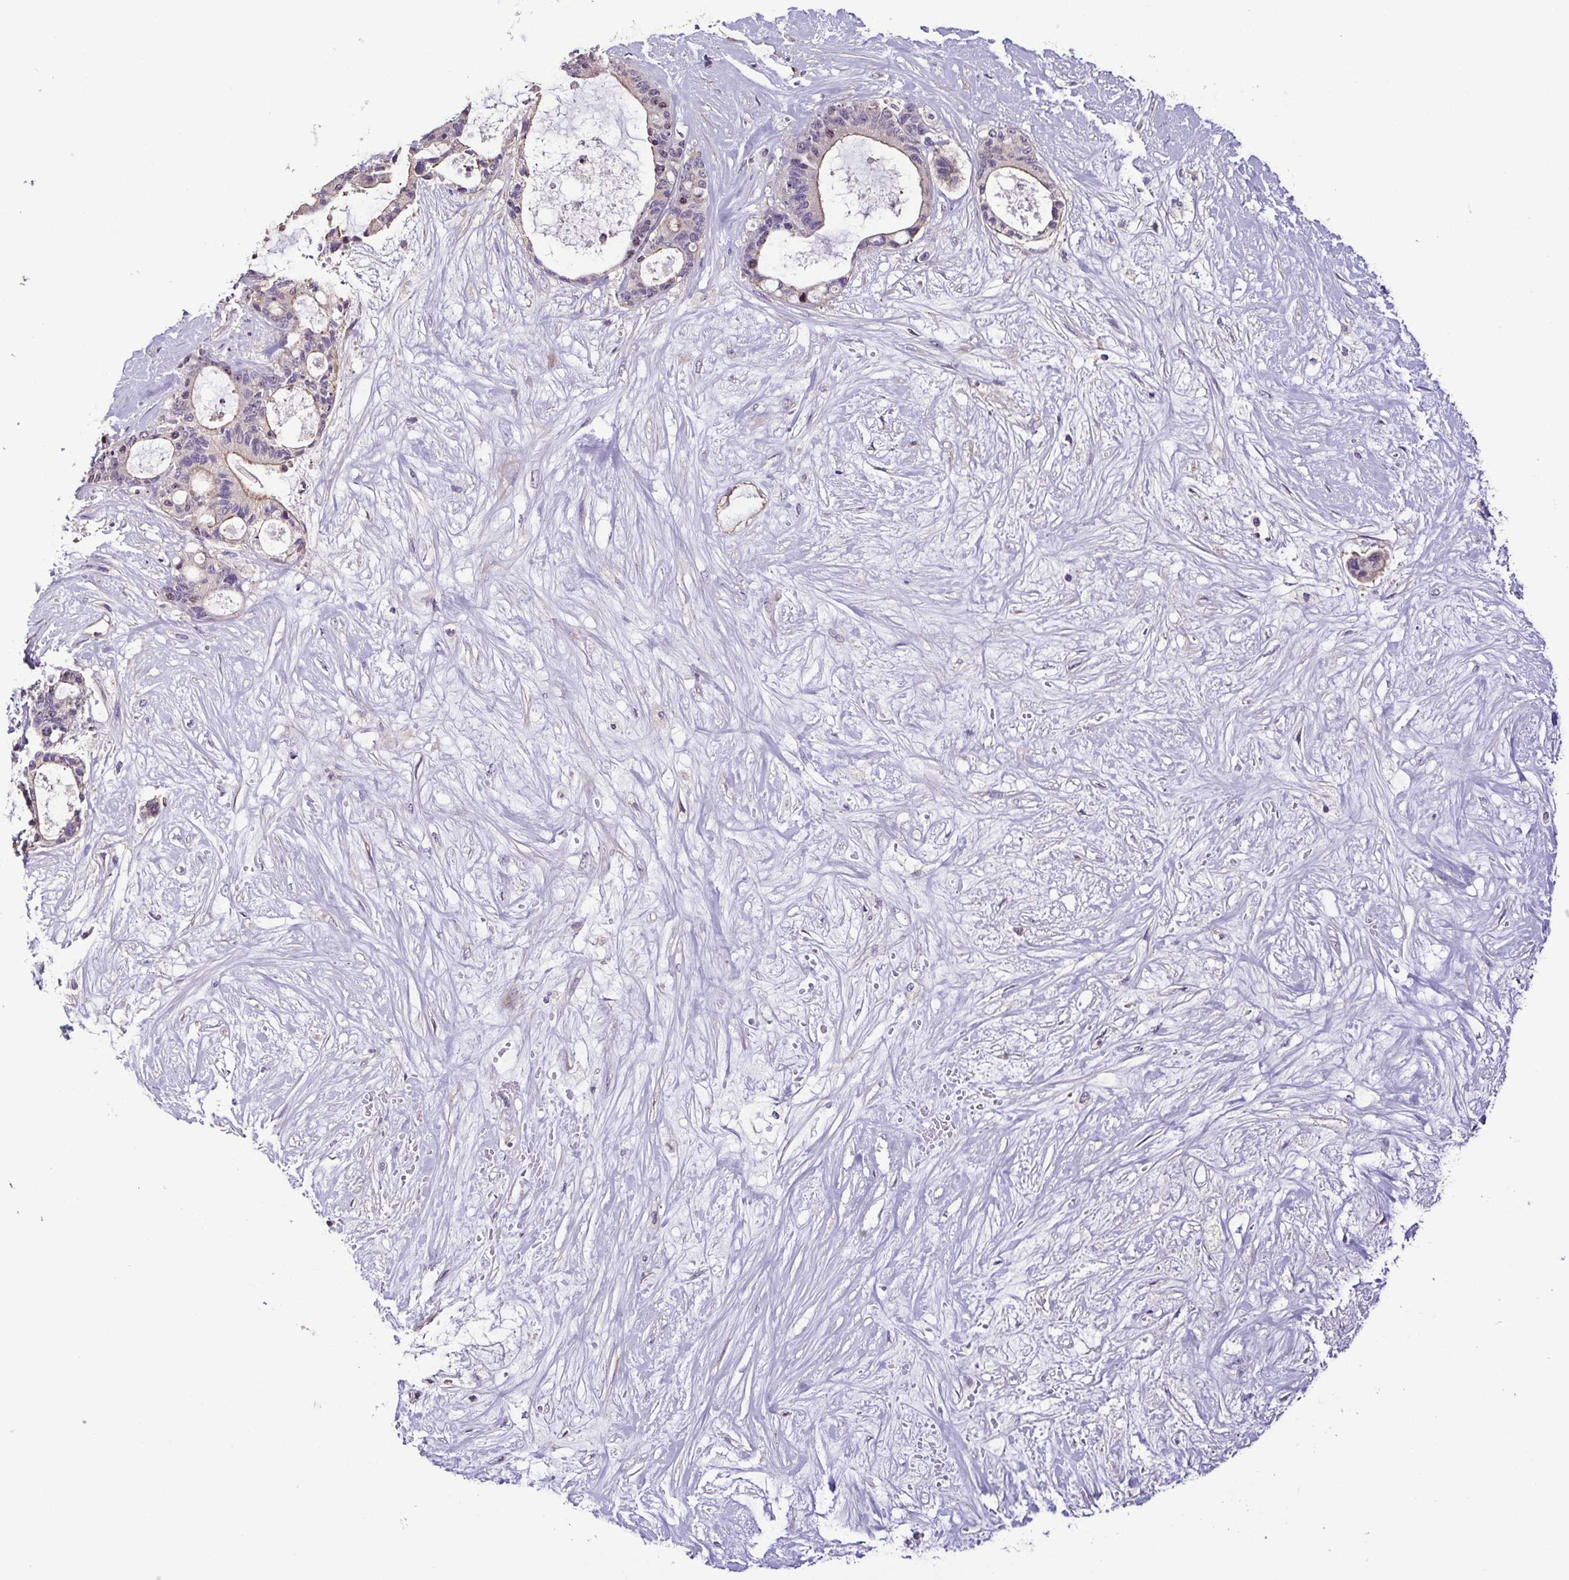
{"staining": {"intensity": "weak", "quantity": "<25%", "location": "cytoplasmic/membranous"}, "tissue": "liver cancer", "cell_type": "Tumor cells", "image_type": "cancer", "snomed": [{"axis": "morphology", "description": "Normal tissue, NOS"}, {"axis": "morphology", "description": "Cholangiocarcinoma"}, {"axis": "topography", "description": "Liver"}, {"axis": "topography", "description": "Peripheral nerve tissue"}], "caption": "The immunohistochemistry image has no significant positivity in tumor cells of liver cancer (cholangiocarcinoma) tissue.", "gene": "LMOD2", "patient": {"sex": "female", "age": 73}}